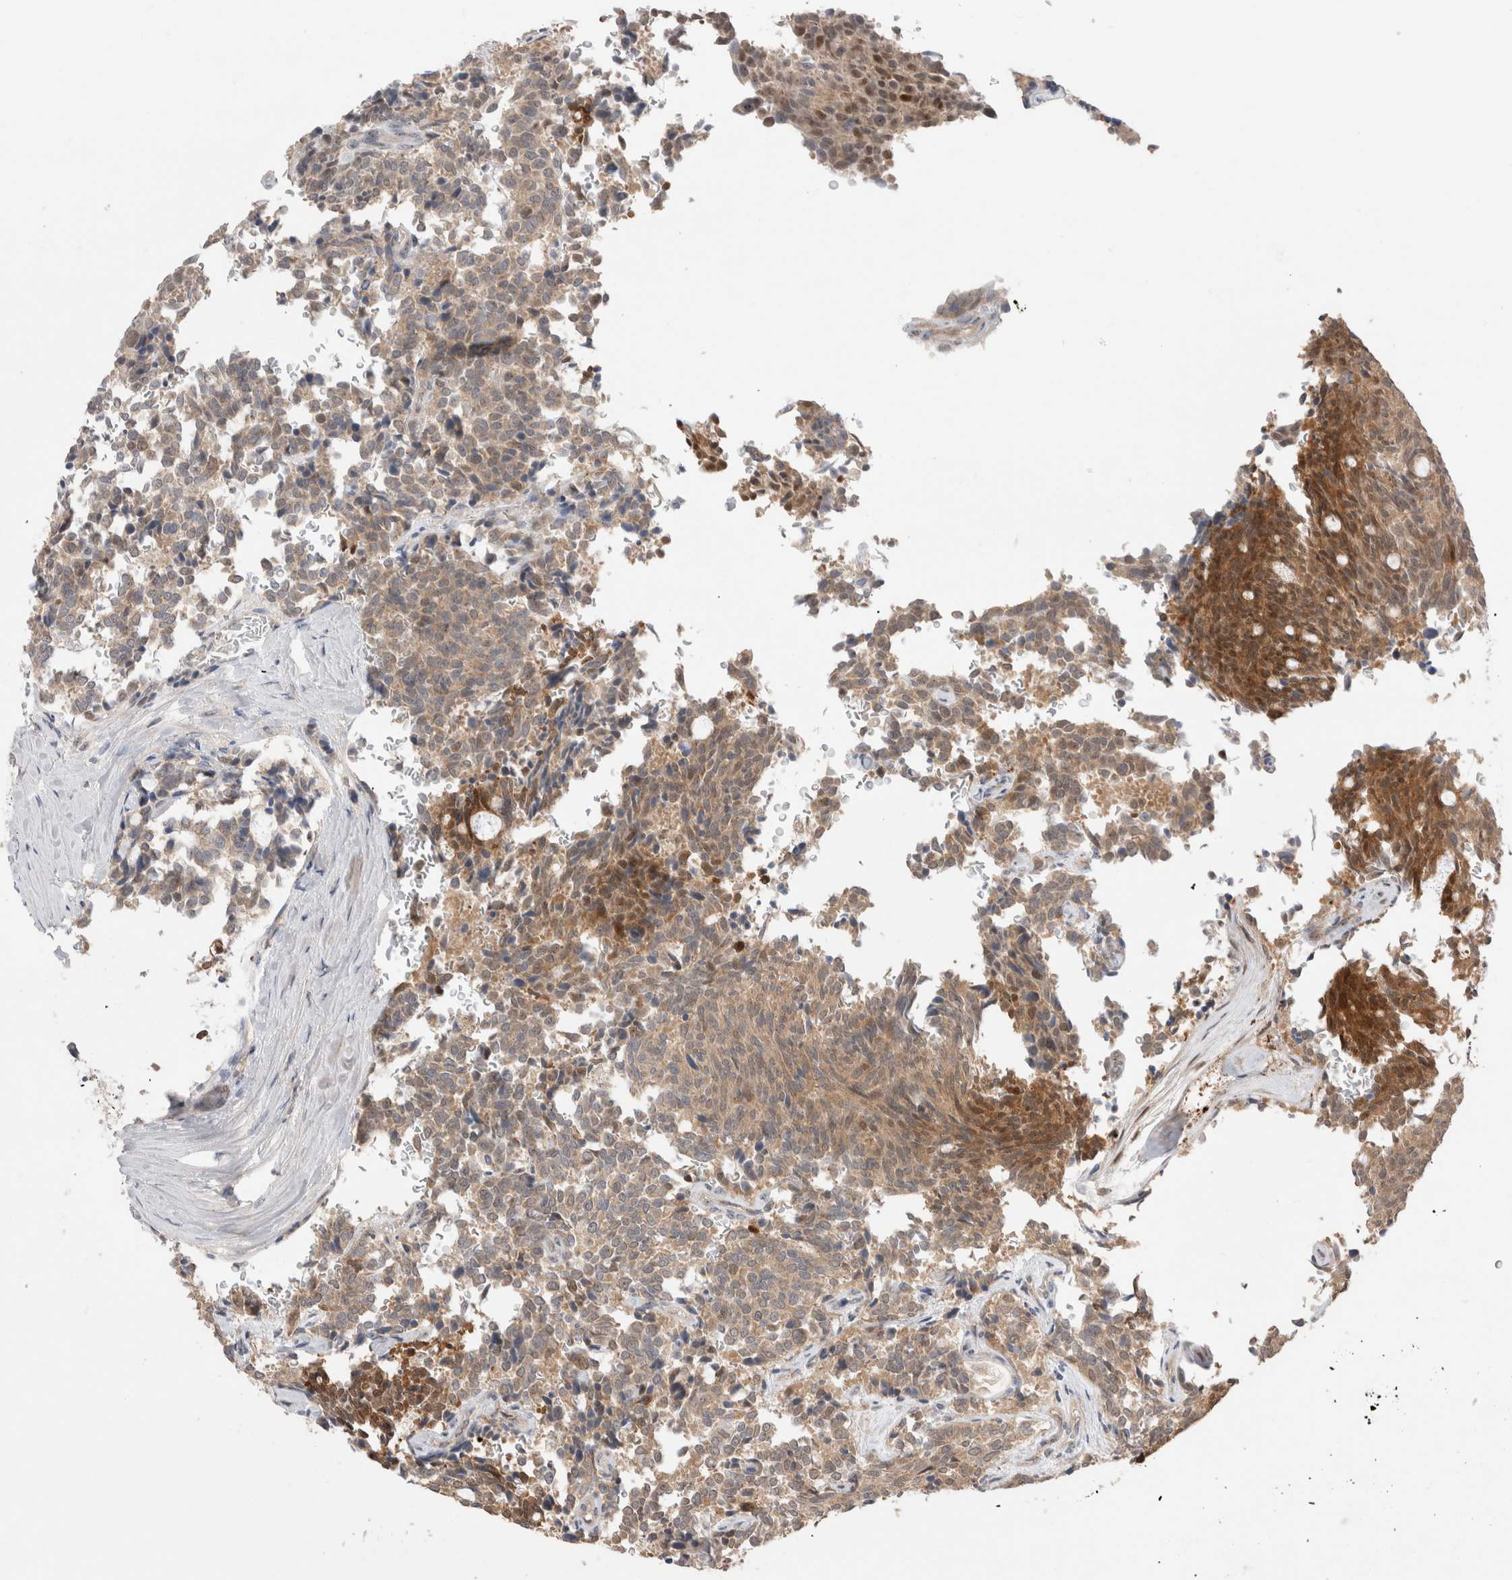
{"staining": {"intensity": "moderate", "quantity": ">75%", "location": "cytoplasmic/membranous"}, "tissue": "carcinoid", "cell_type": "Tumor cells", "image_type": "cancer", "snomed": [{"axis": "morphology", "description": "Carcinoid, malignant, NOS"}, {"axis": "topography", "description": "Pancreas"}], "caption": "High-magnification brightfield microscopy of carcinoid (malignant) stained with DAB (3,3'-diaminobenzidine) (brown) and counterstained with hematoxylin (blue). tumor cells exhibit moderate cytoplasmic/membranous expression is identified in approximately>75% of cells.", "gene": "SLC29A1", "patient": {"sex": "female", "age": 54}}